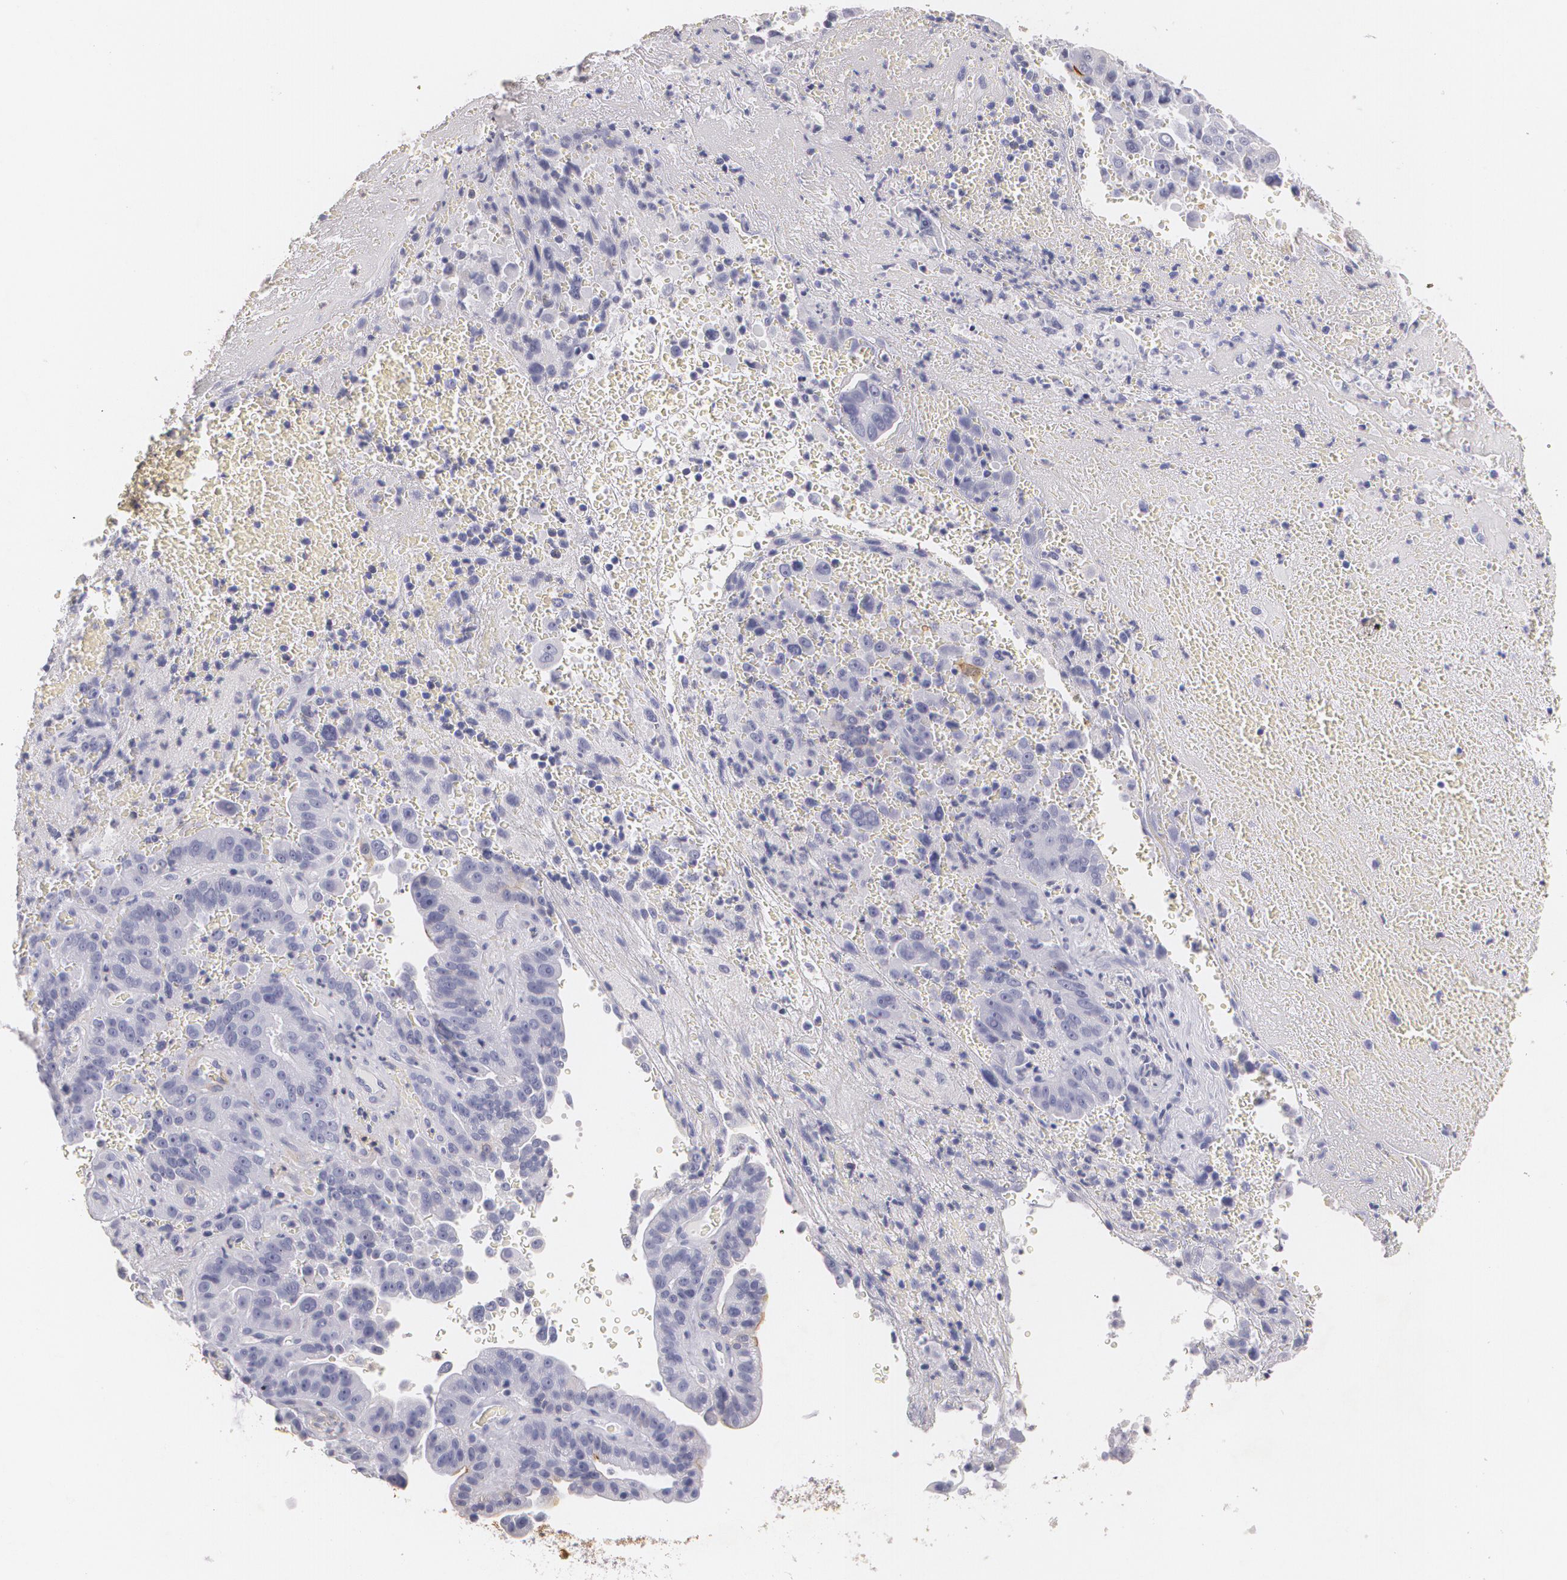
{"staining": {"intensity": "negative", "quantity": "none", "location": "none"}, "tissue": "liver cancer", "cell_type": "Tumor cells", "image_type": "cancer", "snomed": [{"axis": "morphology", "description": "Cholangiocarcinoma"}, {"axis": "topography", "description": "Liver"}], "caption": "There is no significant positivity in tumor cells of liver cholangiocarcinoma.", "gene": "NGFR", "patient": {"sex": "female", "age": 79}}